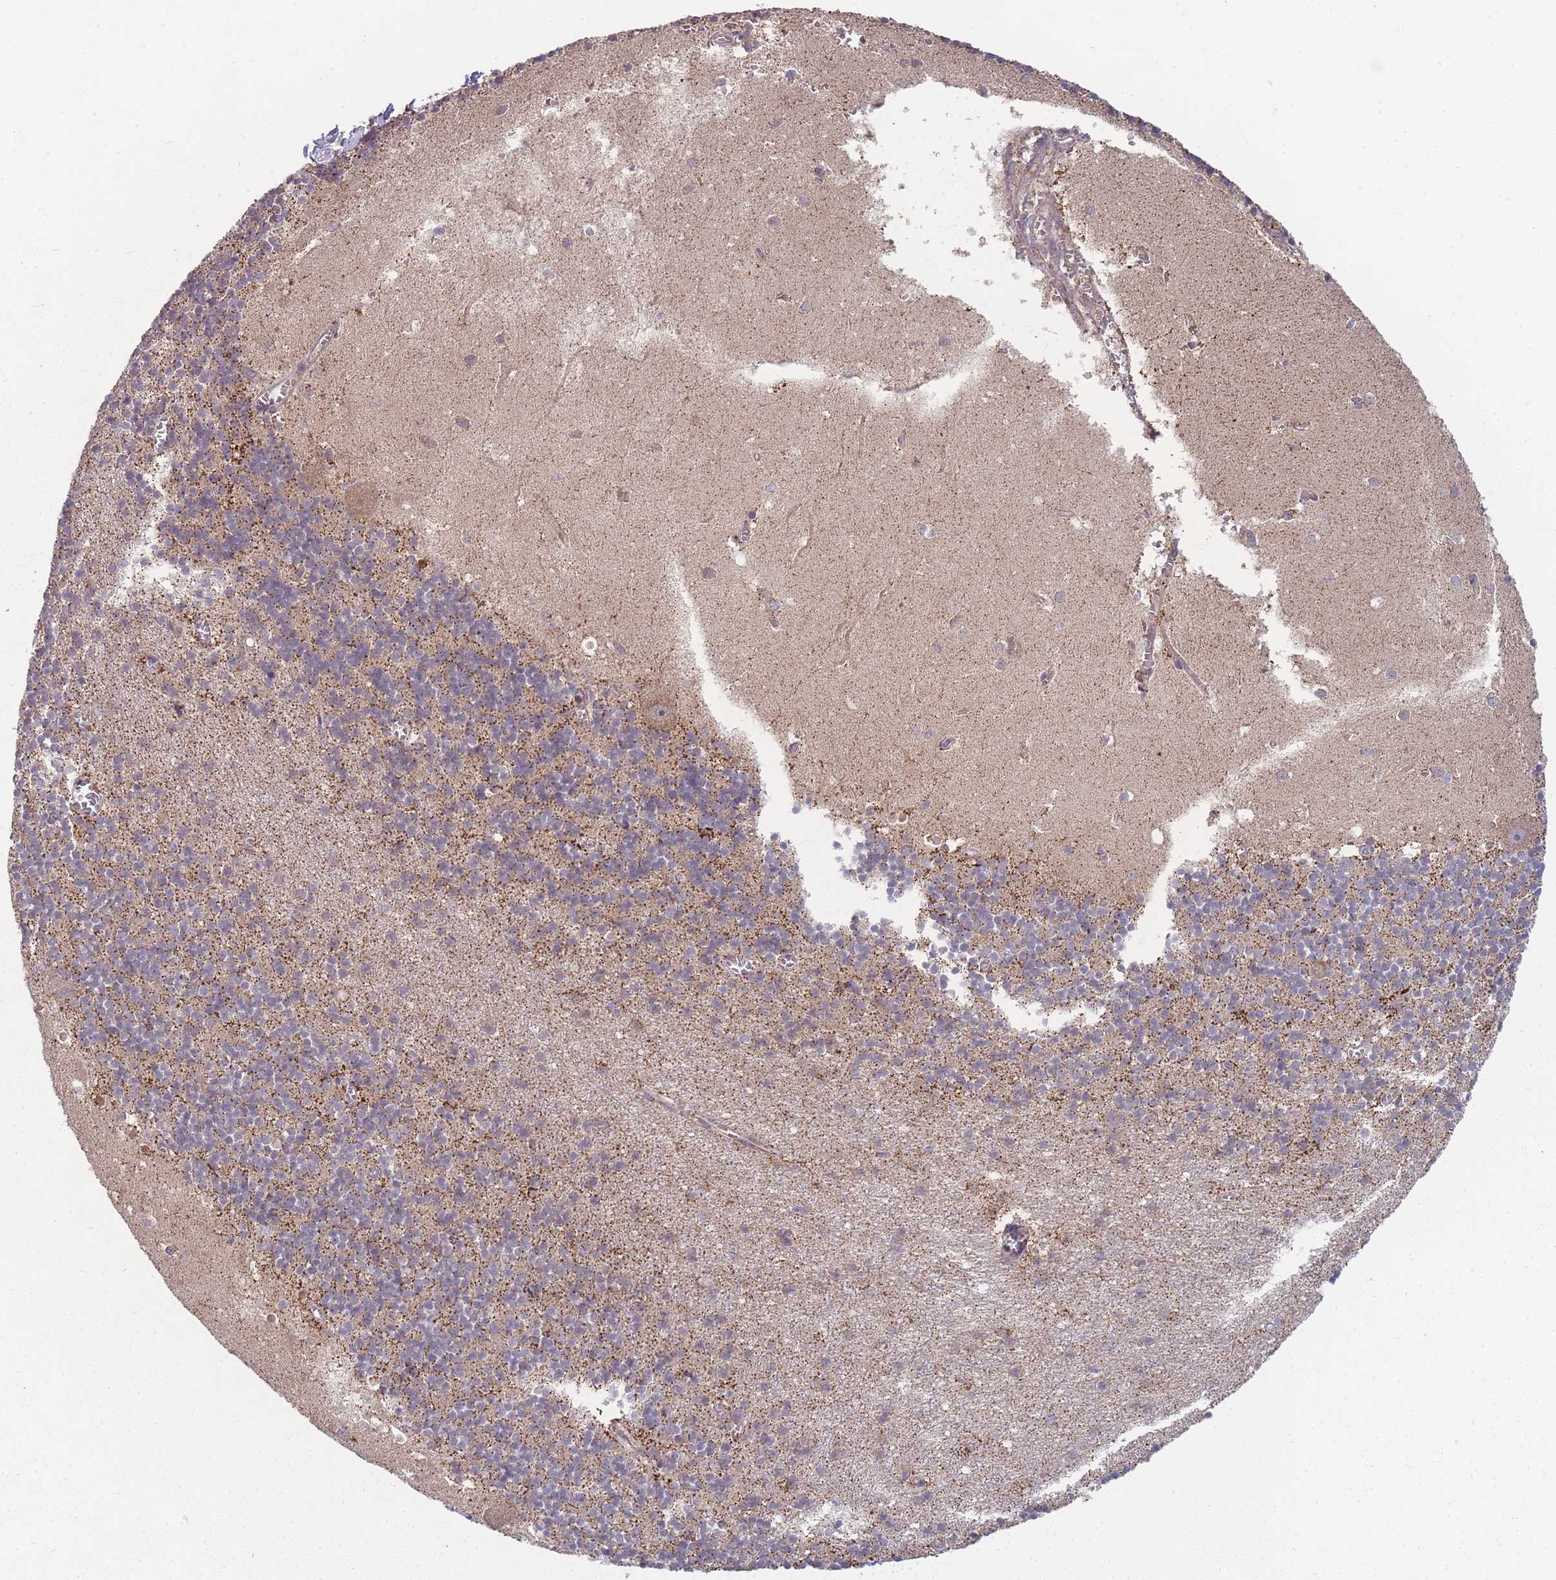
{"staining": {"intensity": "weak", "quantity": "25%-75%", "location": "cytoplasmic/membranous"}, "tissue": "cerebellum", "cell_type": "Cells in granular layer", "image_type": "normal", "snomed": [{"axis": "morphology", "description": "Normal tissue, NOS"}, {"axis": "topography", "description": "Cerebellum"}], "caption": "Immunohistochemistry histopathology image of unremarkable human cerebellum stained for a protein (brown), which exhibits low levels of weak cytoplasmic/membranous expression in approximately 25%-75% of cells in granular layer.", "gene": "SLC35B4", "patient": {"sex": "male", "age": 54}}